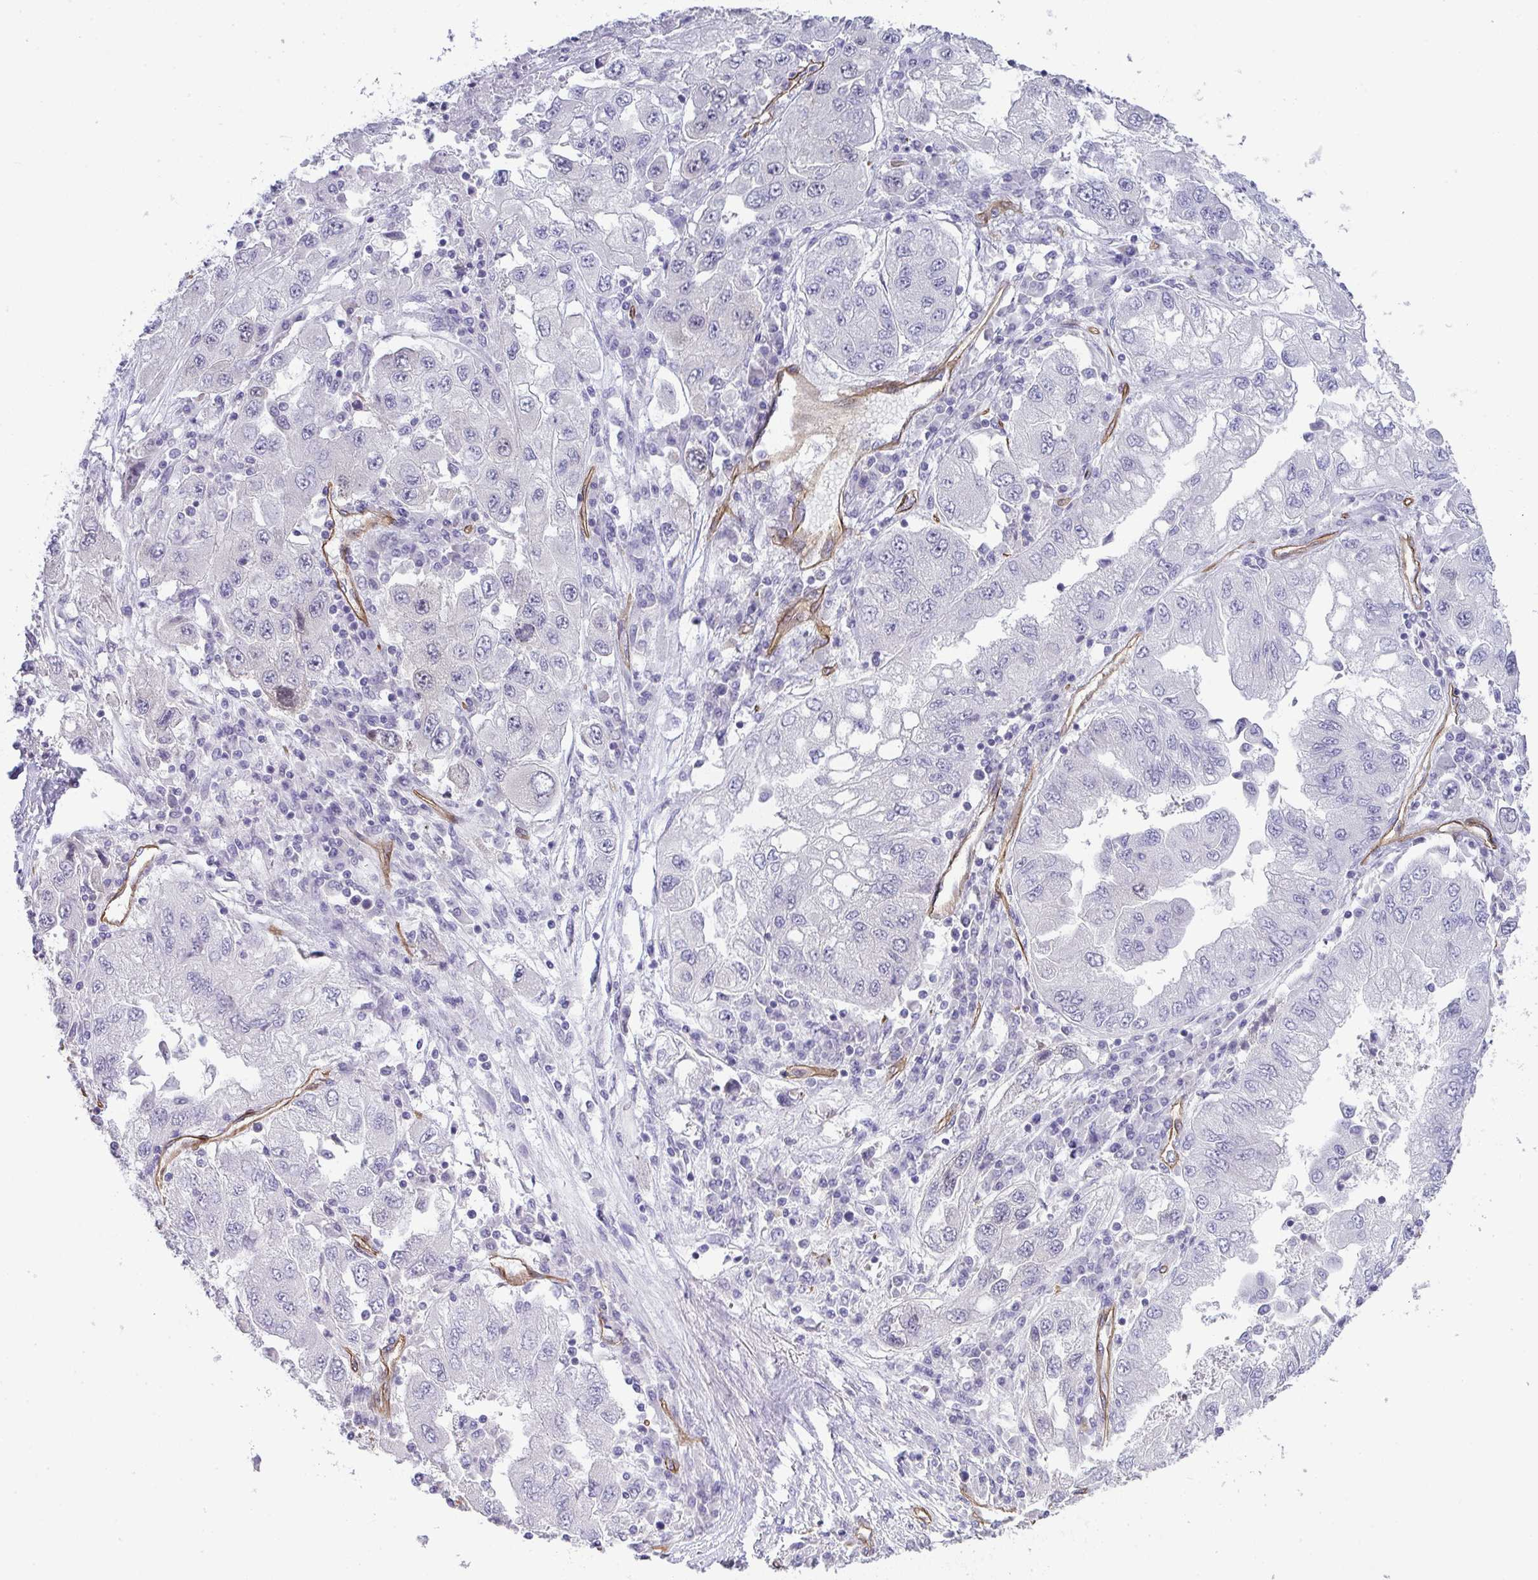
{"staining": {"intensity": "negative", "quantity": "none", "location": "none"}, "tissue": "lung cancer", "cell_type": "Tumor cells", "image_type": "cancer", "snomed": [{"axis": "morphology", "description": "Adenocarcinoma, NOS"}, {"axis": "morphology", "description": "Adenocarcinoma primary or metastatic"}, {"axis": "topography", "description": "Lung"}], "caption": "The photomicrograph demonstrates no significant expression in tumor cells of adenocarcinoma (lung). (Stains: DAB (3,3'-diaminobenzidine) immunohistochemistry with hematoxylin counter stain, Microscopy: brightfield microscopy at high magnification).", "gene": "UBE2S", "patient": {"sex": "male", "age": 74}}